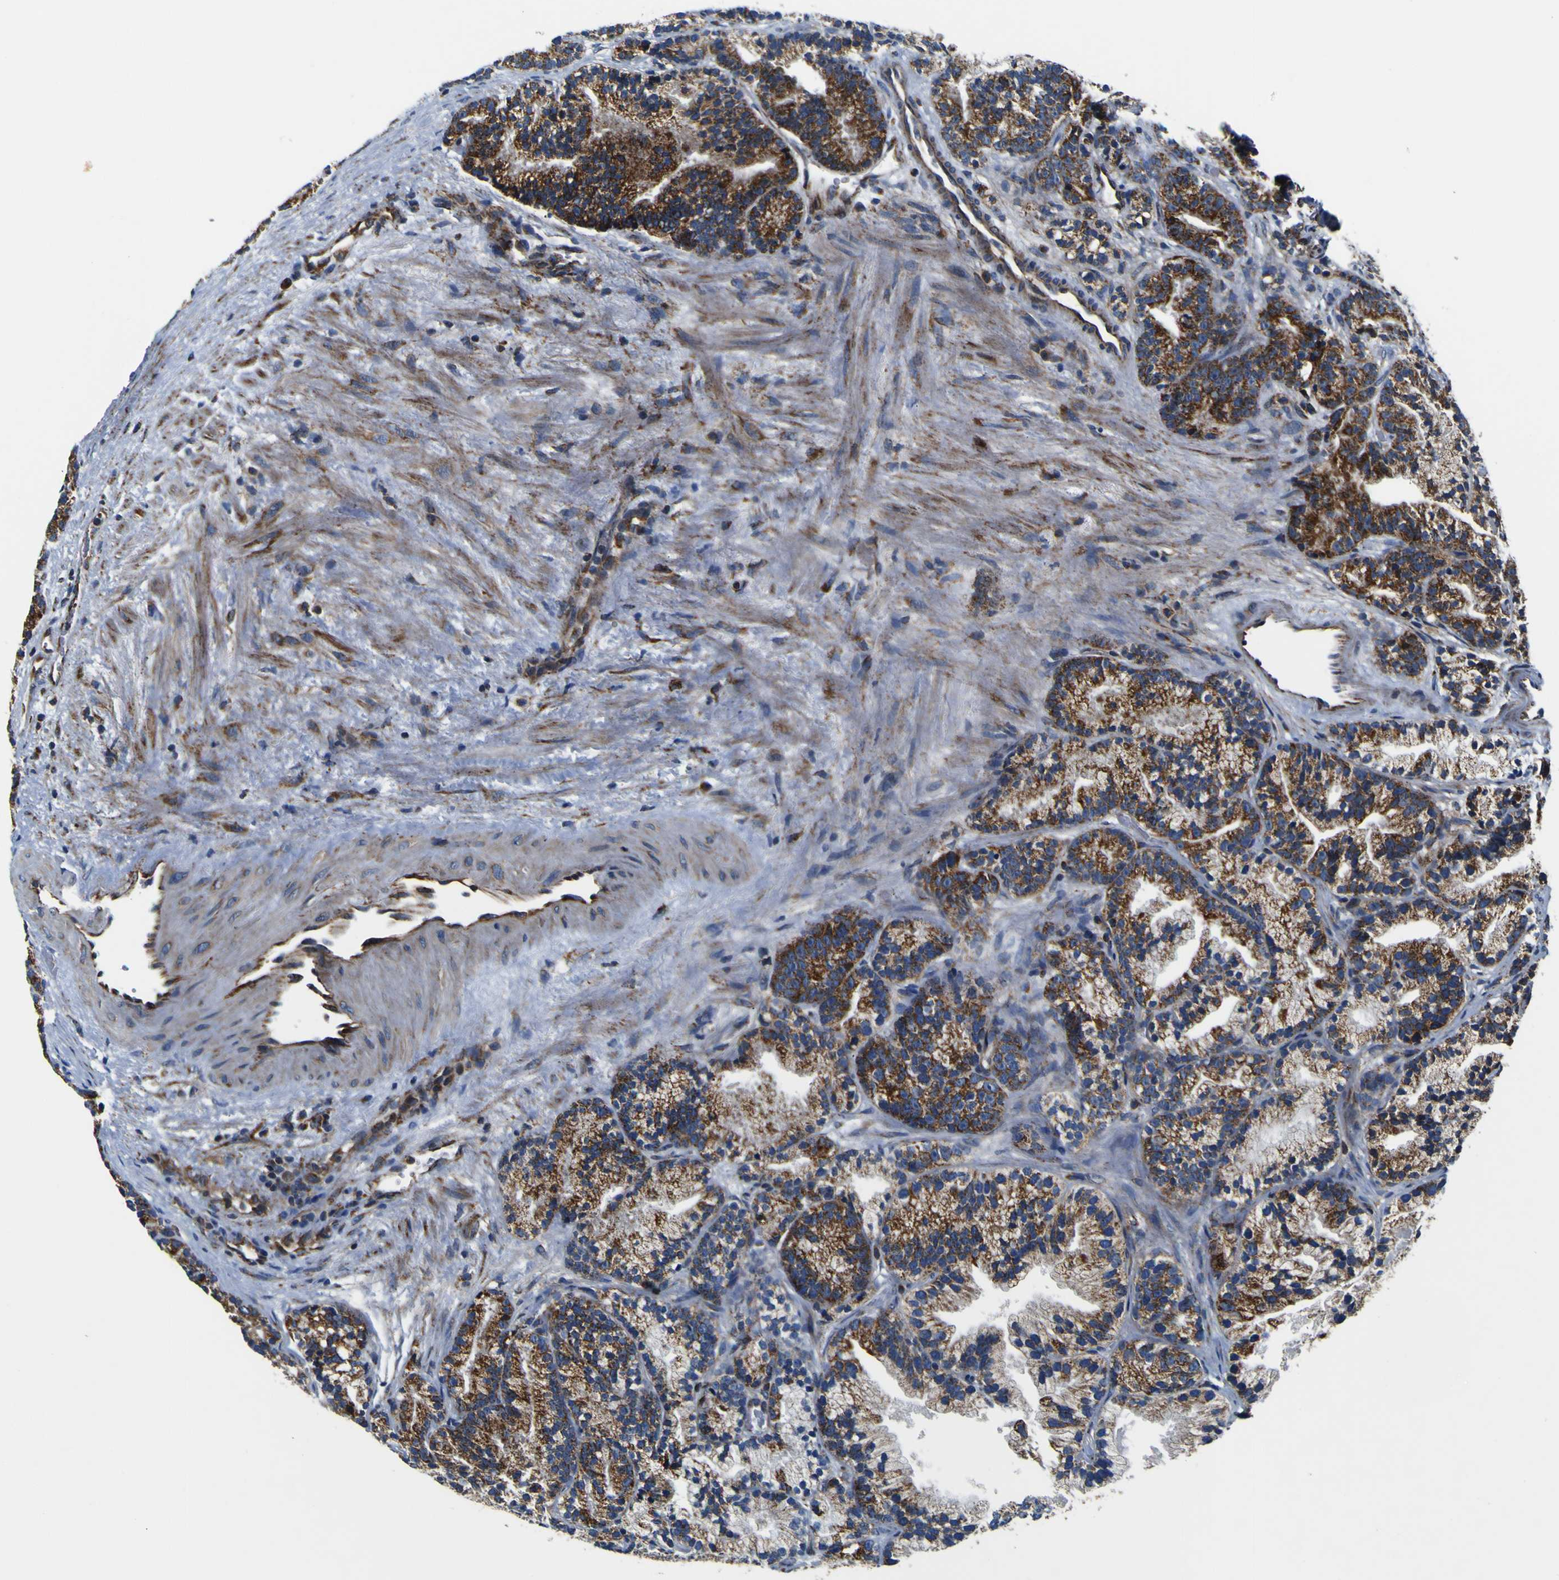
{"staining": {"intensity": "strong", "quantity": ">75%", "location": "cytoplasmic/membranous"}, "tissue": "prostate cancer", "cell_type": "Tumor cells", "image_type": "cancer", "snomed": [{"axis": "morphology", "description": "Adenocarcinoma, Low grade"}, {"axis": "topography", "description": "Prostate"}], "caption": "Prostate low-grade adenocarcinoma stained for a protein exhibits strong cytoplasmic/membranous positivity in tumor cells.", "gene": "PTRH2", "patient": {"sex": "male", "age": 89}}